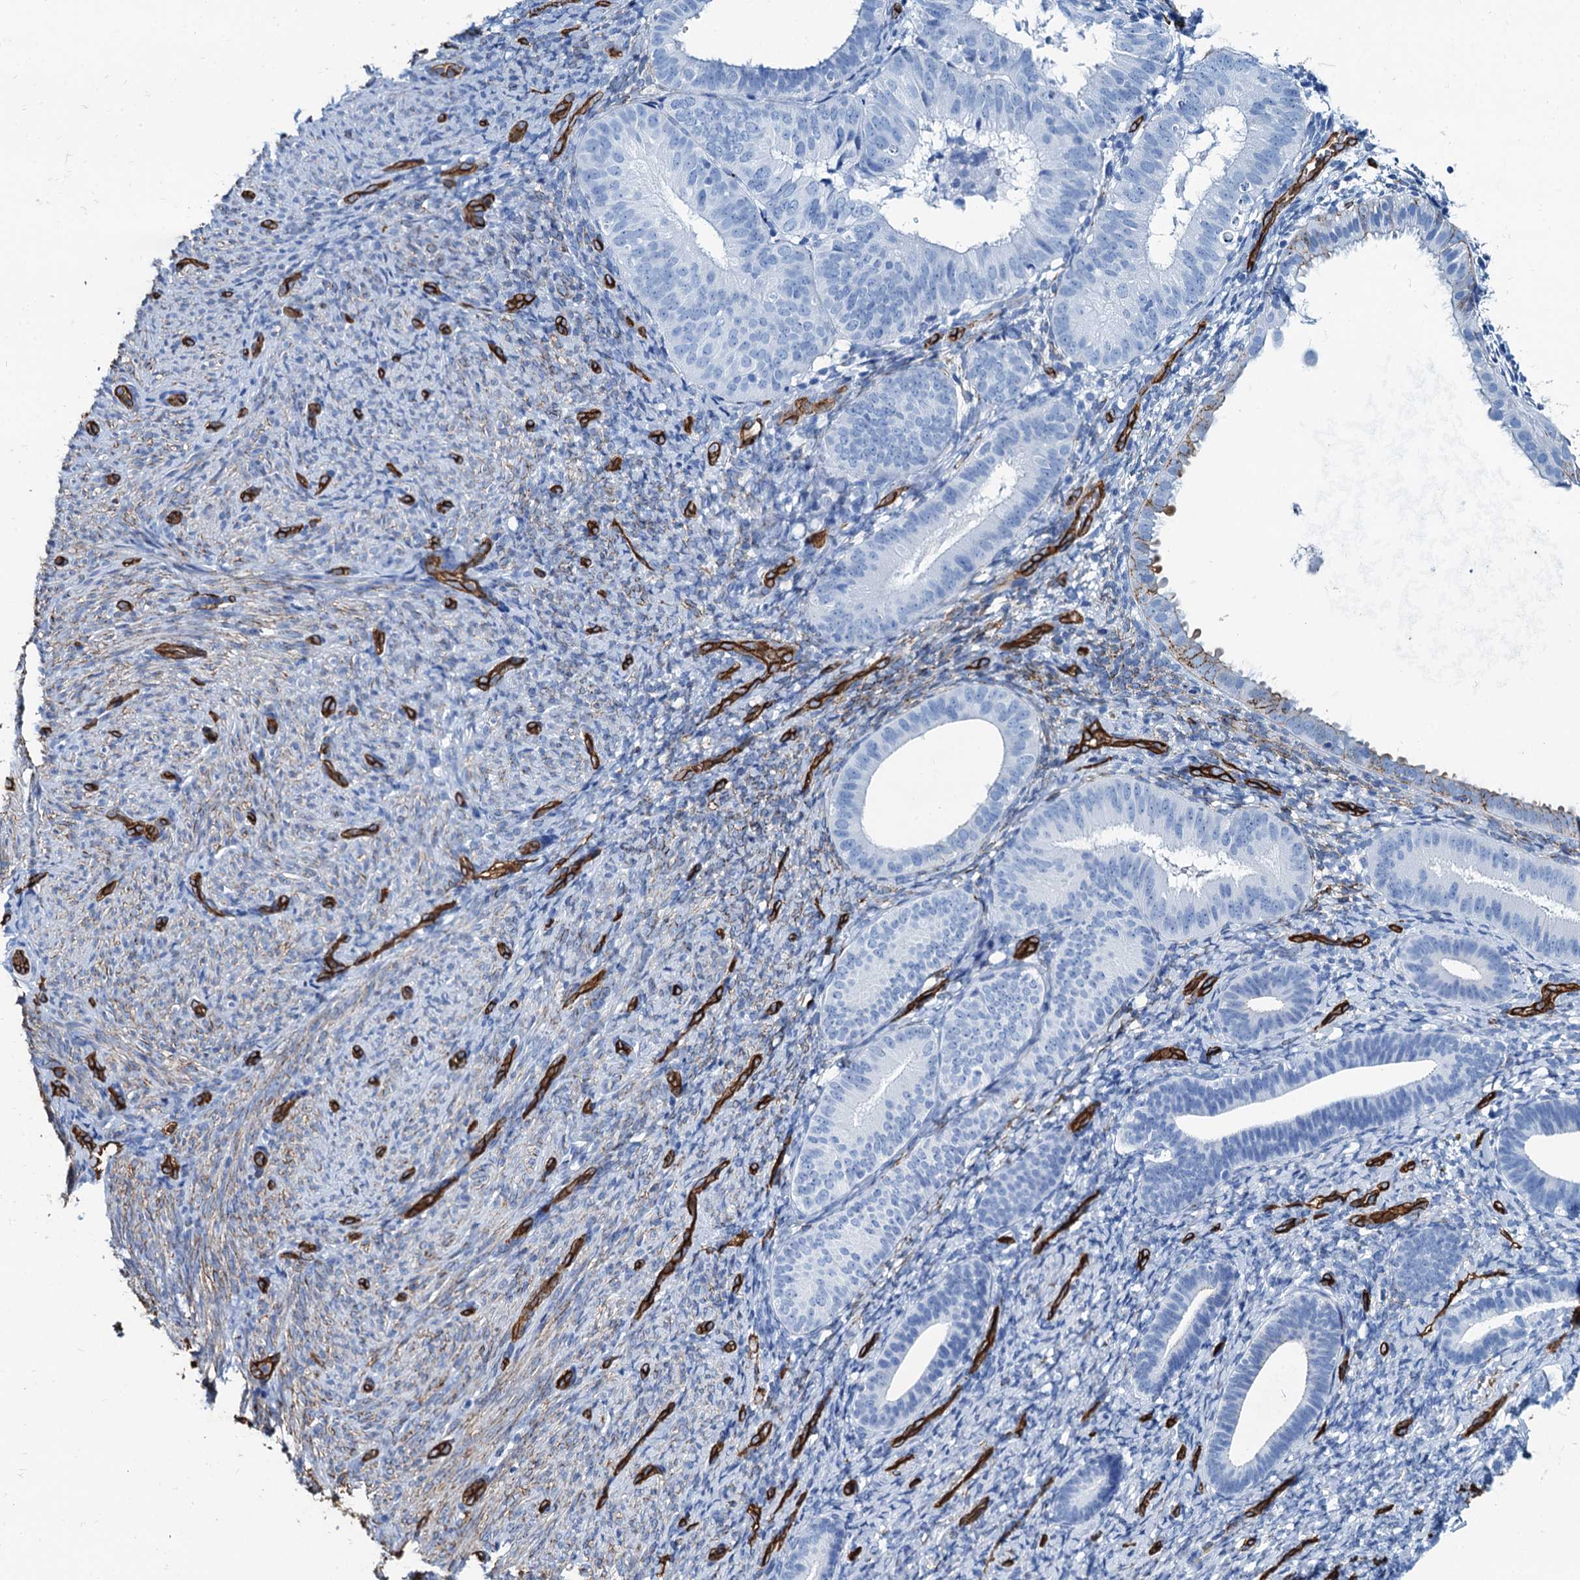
{"staining": {"intensity": "negative", "quantity": "none", "location": "none"}, "tissue": "endometrium", "cell_type": "Cells in endometrial stroma", "image_type": "normal", "snomed": [{"axis": "morphology", "description": "Normal tissue, NOS"}, {"axis": "topography", "description": "Endometrium"}], "caption": "Immunohistochemical staining of unremarkable endometrium displays no significant staining in cells in endometrial stroma.", "gene": "CAVIN2", "patient": {"sex": "female", "age": 65}}